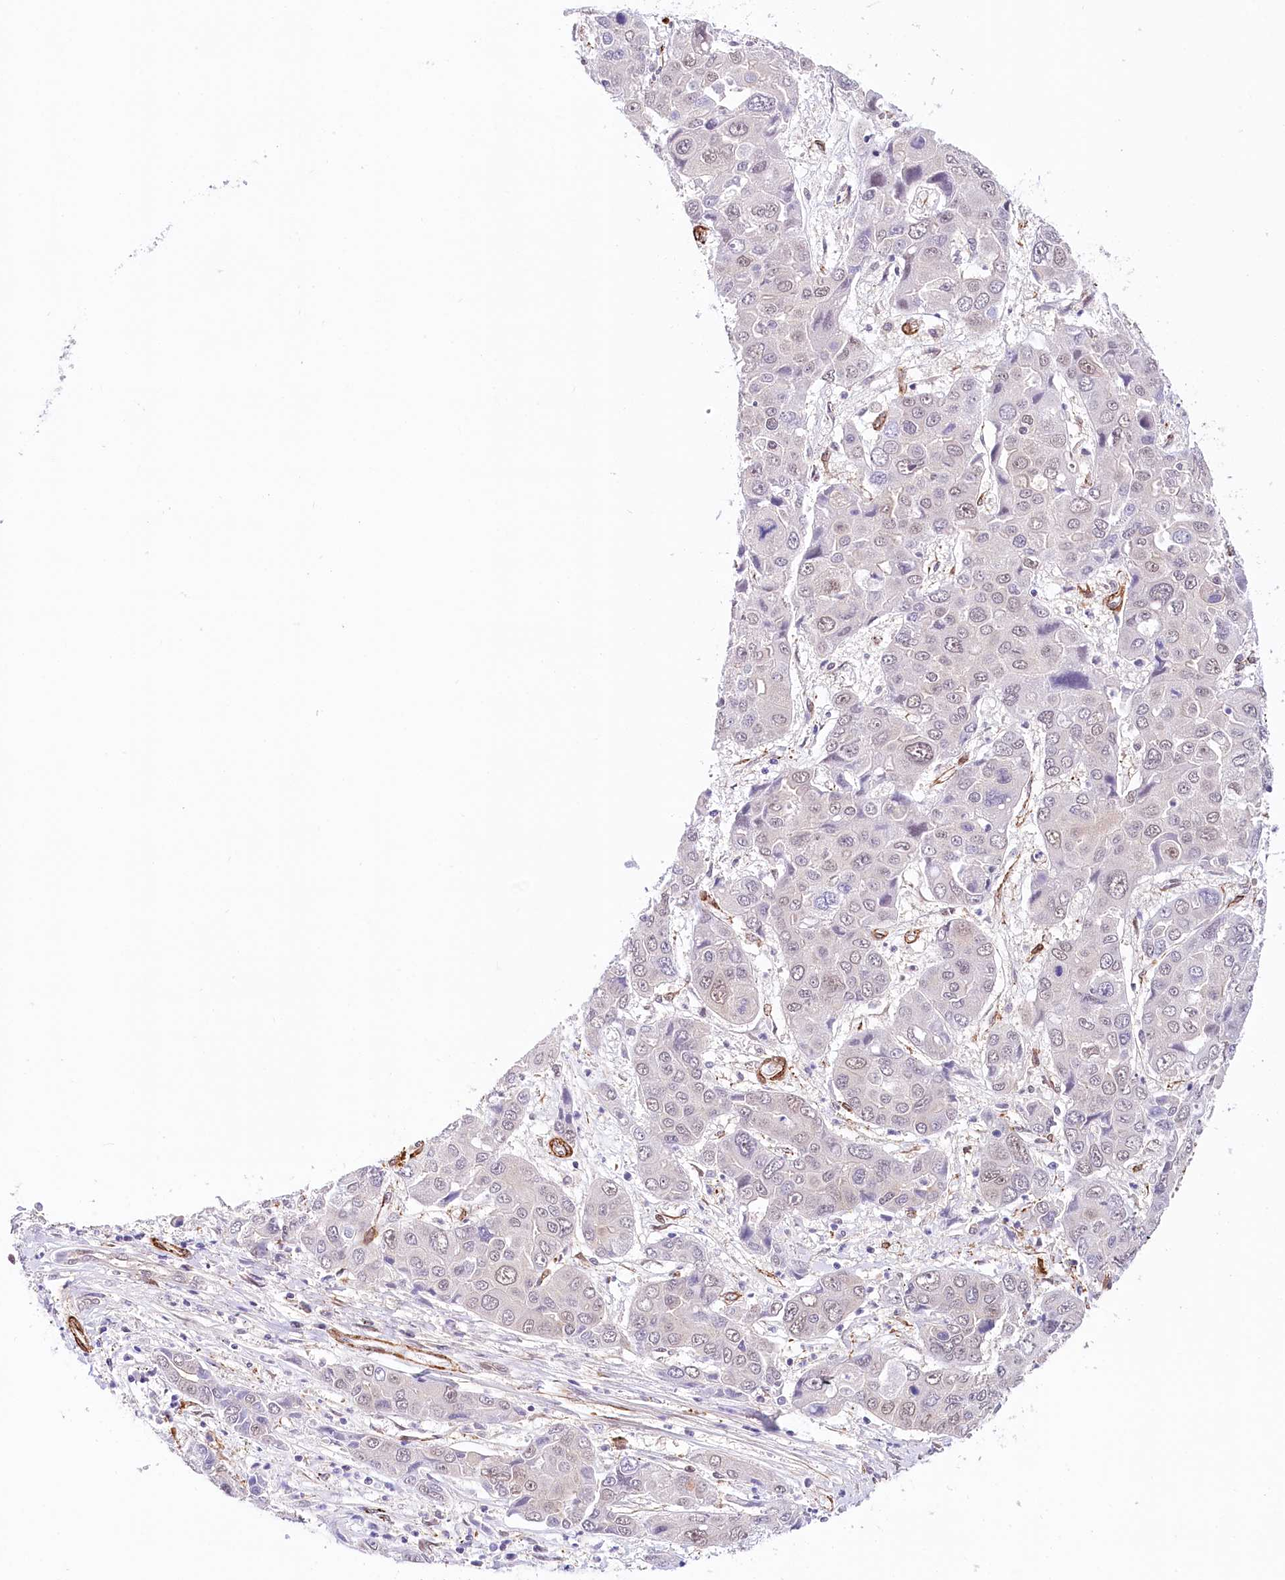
{"staining": {"intensity": "negative", "quantity": "none", "location": "none"}, "tissue": "liver cancer", "cell_type": "Tumor cells", "image_type": "cancer", "snomed": [{"axis": "morphology", "description": "Cholangiocarcinoma"}, {"axis": "topography", "description": "Liver"}], "caption": "A high-resolution image shows IHC staining of liver cancer (cholangiocarcinoma), which displays no significant expression in tumor cells.", "gene": "PPP2R5B", "patient": {"sex": "male", "age": 67}}